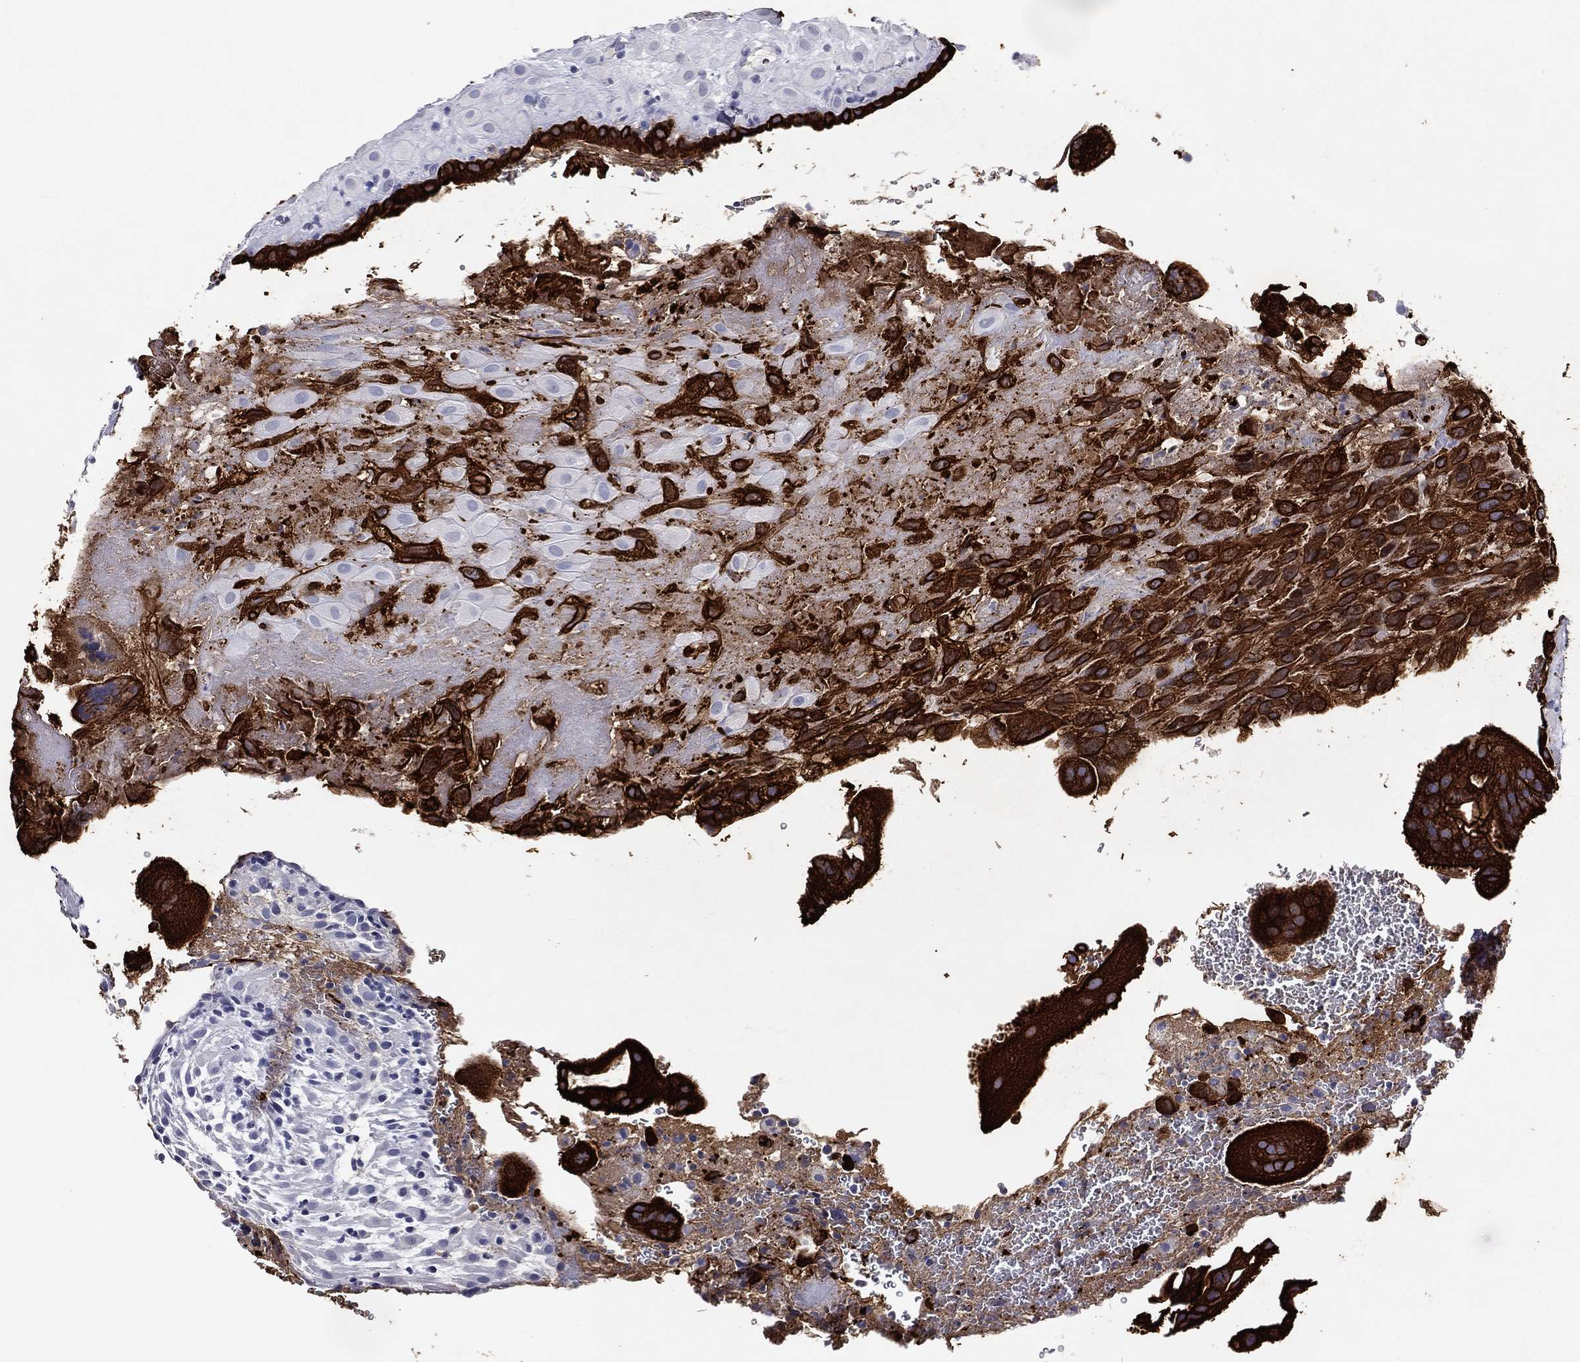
{"staining": {"intensity": "negative", "quantity": "none", "location": "none"}, "tissue": "placenta", "cell_type": "Decidual cells", "image_type": "normal", "snomed": [{"axis": "morphology", "description": "Normal tissue, NOS"}, {"axis": "topography", "description": "Placenta"}], "caption": "A high-resolution image shows immunohistochemistry (IHC) staining of normal placenta, which displays no significant positivity in decidual cells. The staining is performed using DAB (3,3'-diaminobenzidine) brown chromogen with nuclei counter-stained in using hematoxylin.", "gene": "KRT7", "patient": {"sex": "female", "age": 19}}